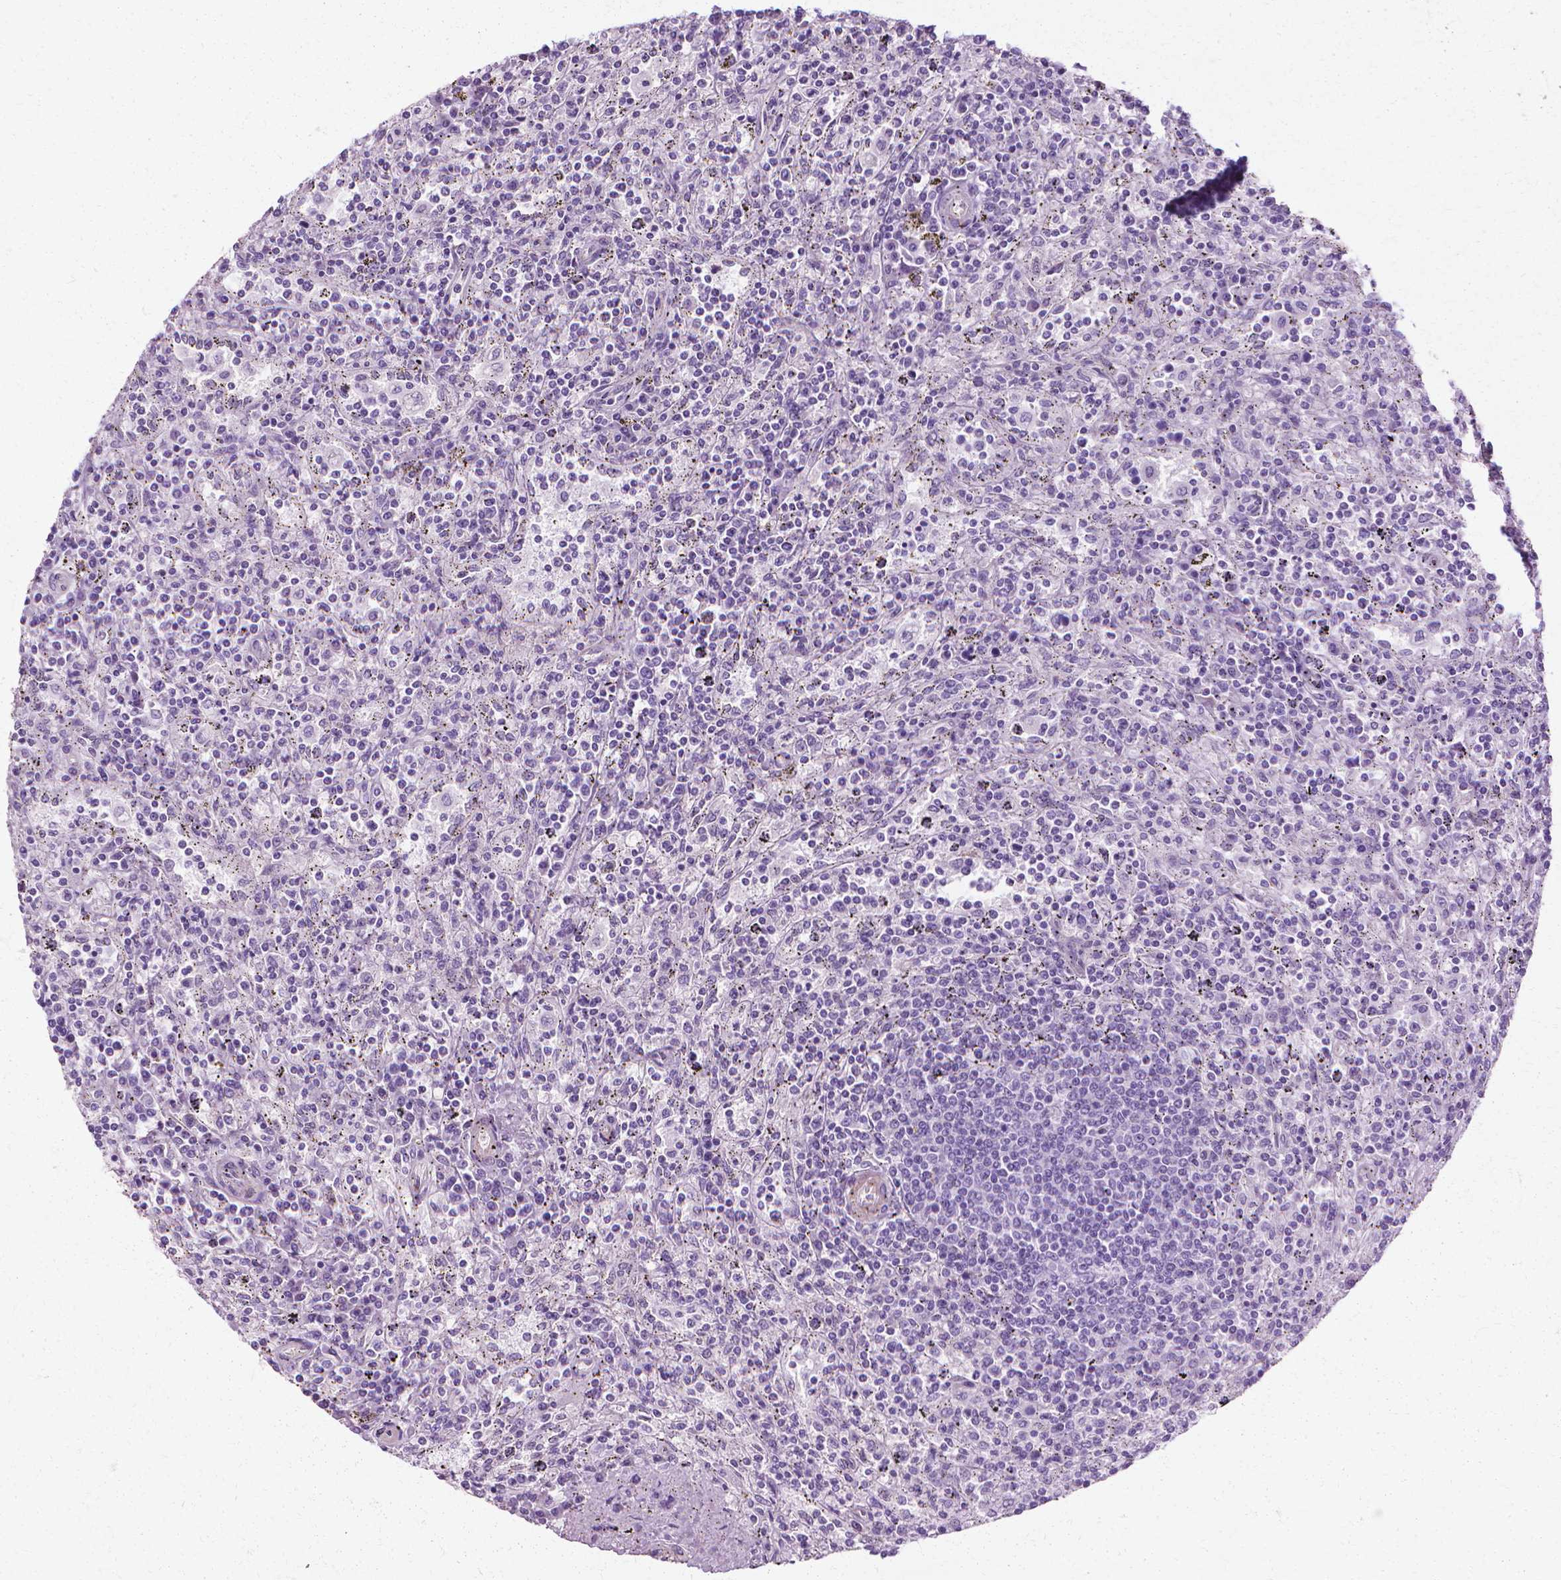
{"staining": {"intensity": "negative", "quantity": "none", "location": "none"}, "tissue": "lymphoma", "cell_type": "Tumor cells", "image_type": "cancer", "snomed": [{"axis": "morphology", "description": "Malignant lymphoma, non-Hodgkin's type, Low grade"}, {"axis": "topography", "description": "Spleen"}], "caption": "A high-resolution micrograph shows immunohistochemistry (IHC) staining of low-grade malignant lymphoma, non-Hodgkin's type, which reveals no significant staining in tumor cells.", "gene": "CFAP157", "patient": {"sex": "male", "age": 62}}